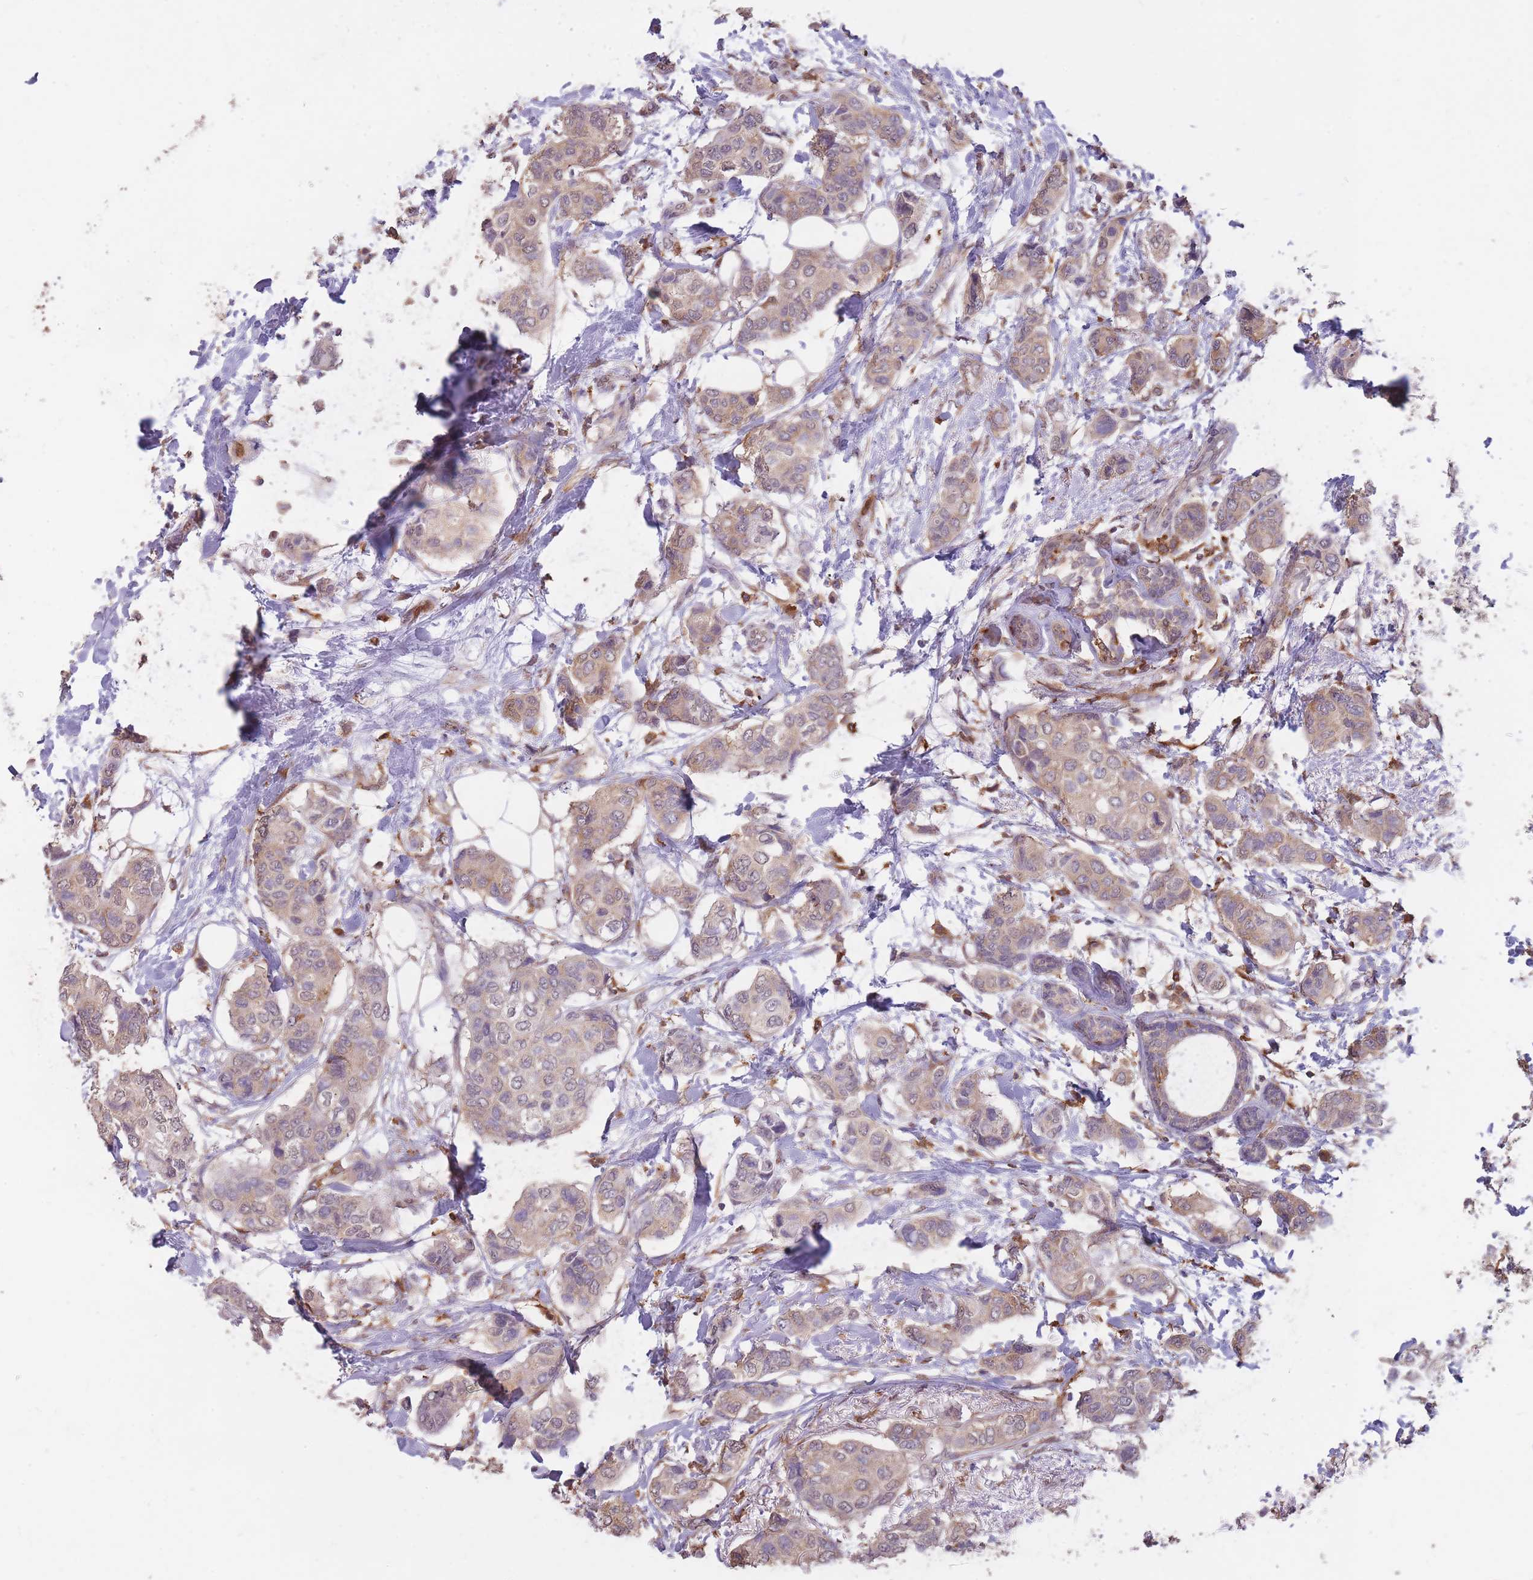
{"staining": {"intensity": "weak", "quantity": ">75%", "location": "cytoplasmic/membranous"}, "tissue": "breast cancer", "cell_type": "Tumor cells", "image_type": "cancer", "snomed": [{"axis": "morphology", "description": "Lobular carcinoma"}, {"axis": "topography", "description": "Breast"}], "caption": "This is an image of IHC staining of breast cancer (lobular carcinoma), which shows weak expression in the cytoplasmic/membranous of tumor cells.", "gene": "GMIP", "patient": {"sex": "female", "age": 51}}